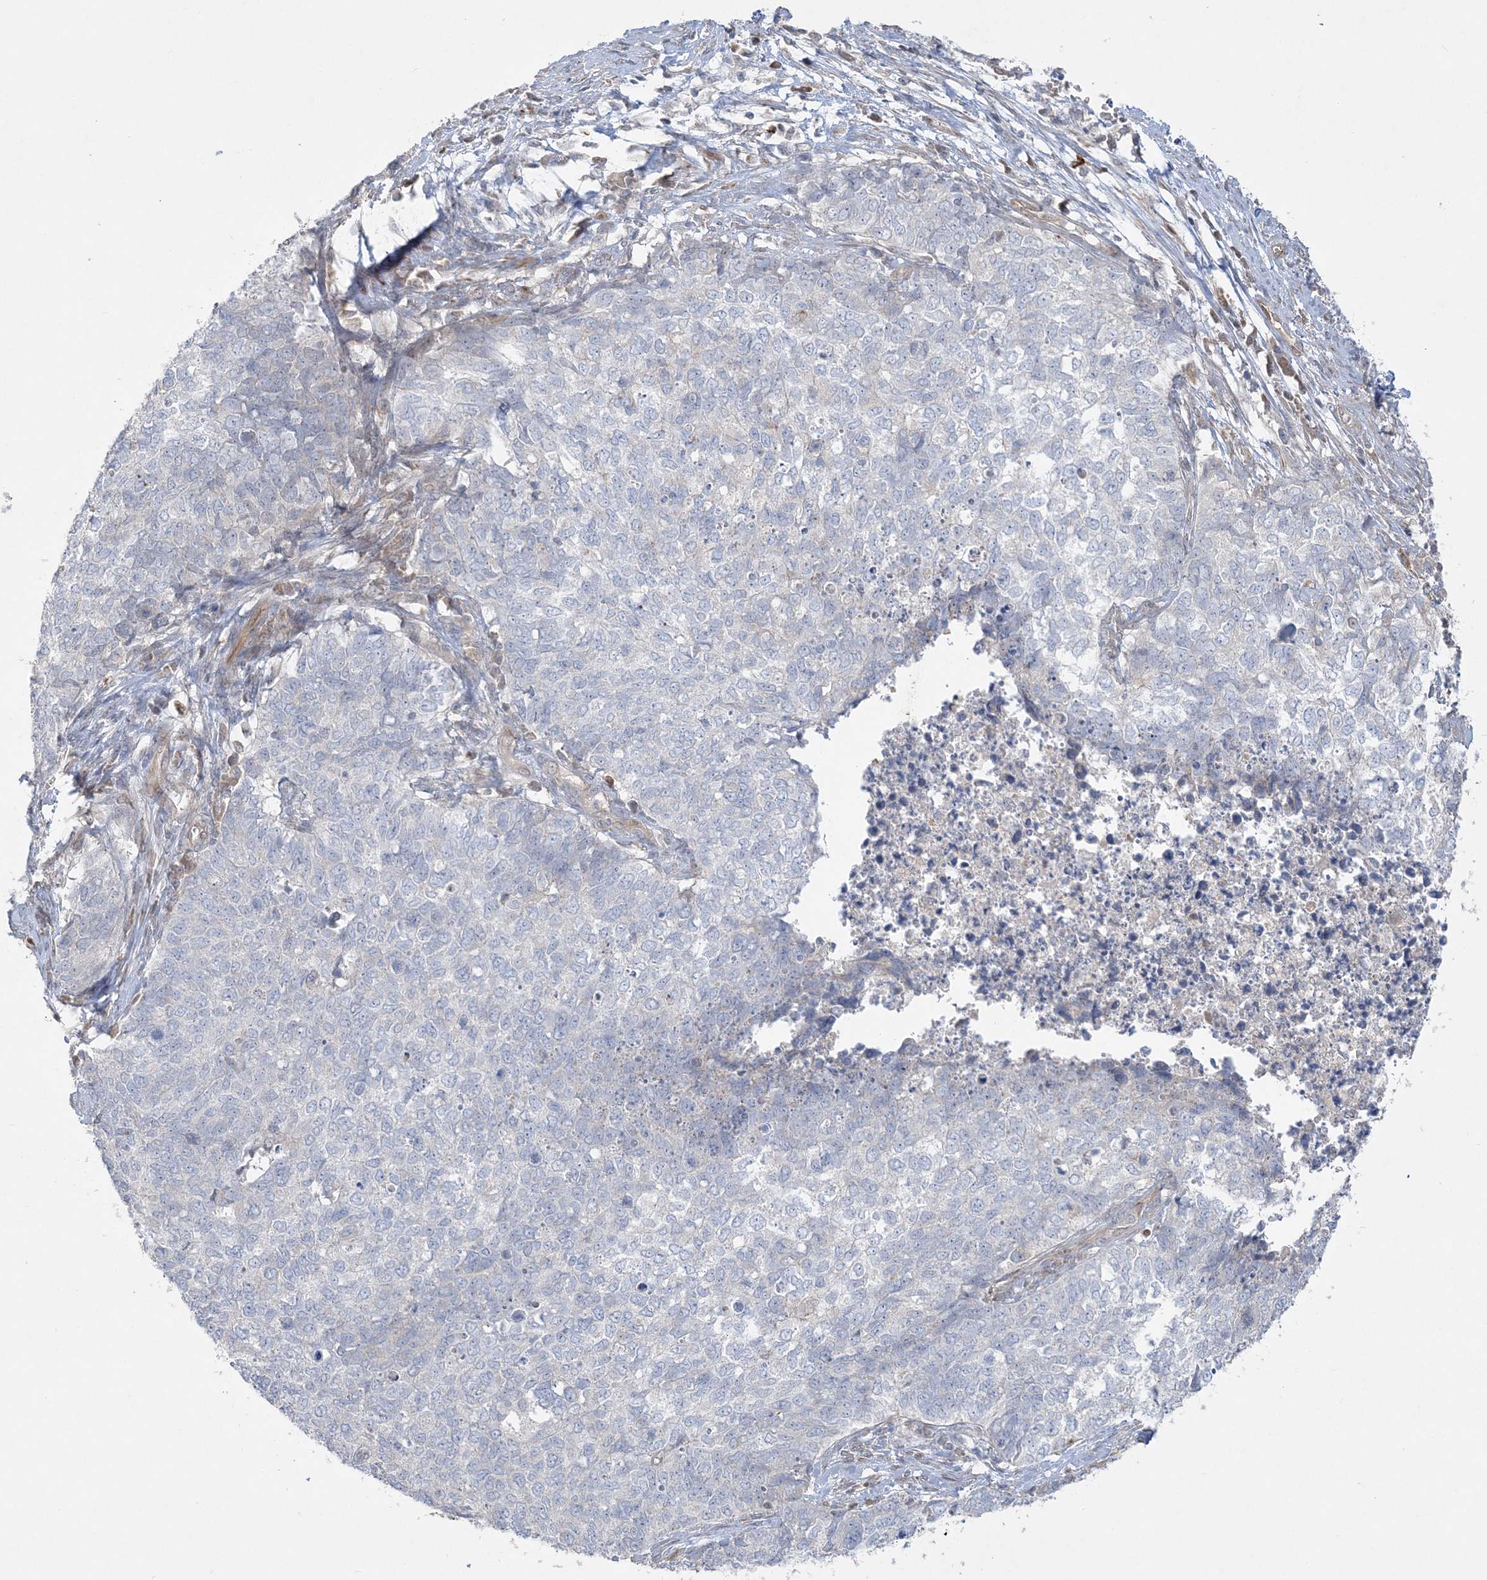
{"staining": {"intensity": "negative", "quantity": "none", "location": "none"}, "tissue": "cervical cancer", "cell_type": "Tumor cells", "image_type": "cancer", "snomed": [{"axis": "morphology", "description": "Squamous cell carcinoma, NOS"}, {"axis": "topography", "description": "Cervix"}], "caption": "The micrograph demonstrates no significant expression in tumor cells of cervical cancer.", "gene": "INPP1", "patient": {"sex": "female", "age": 63}}